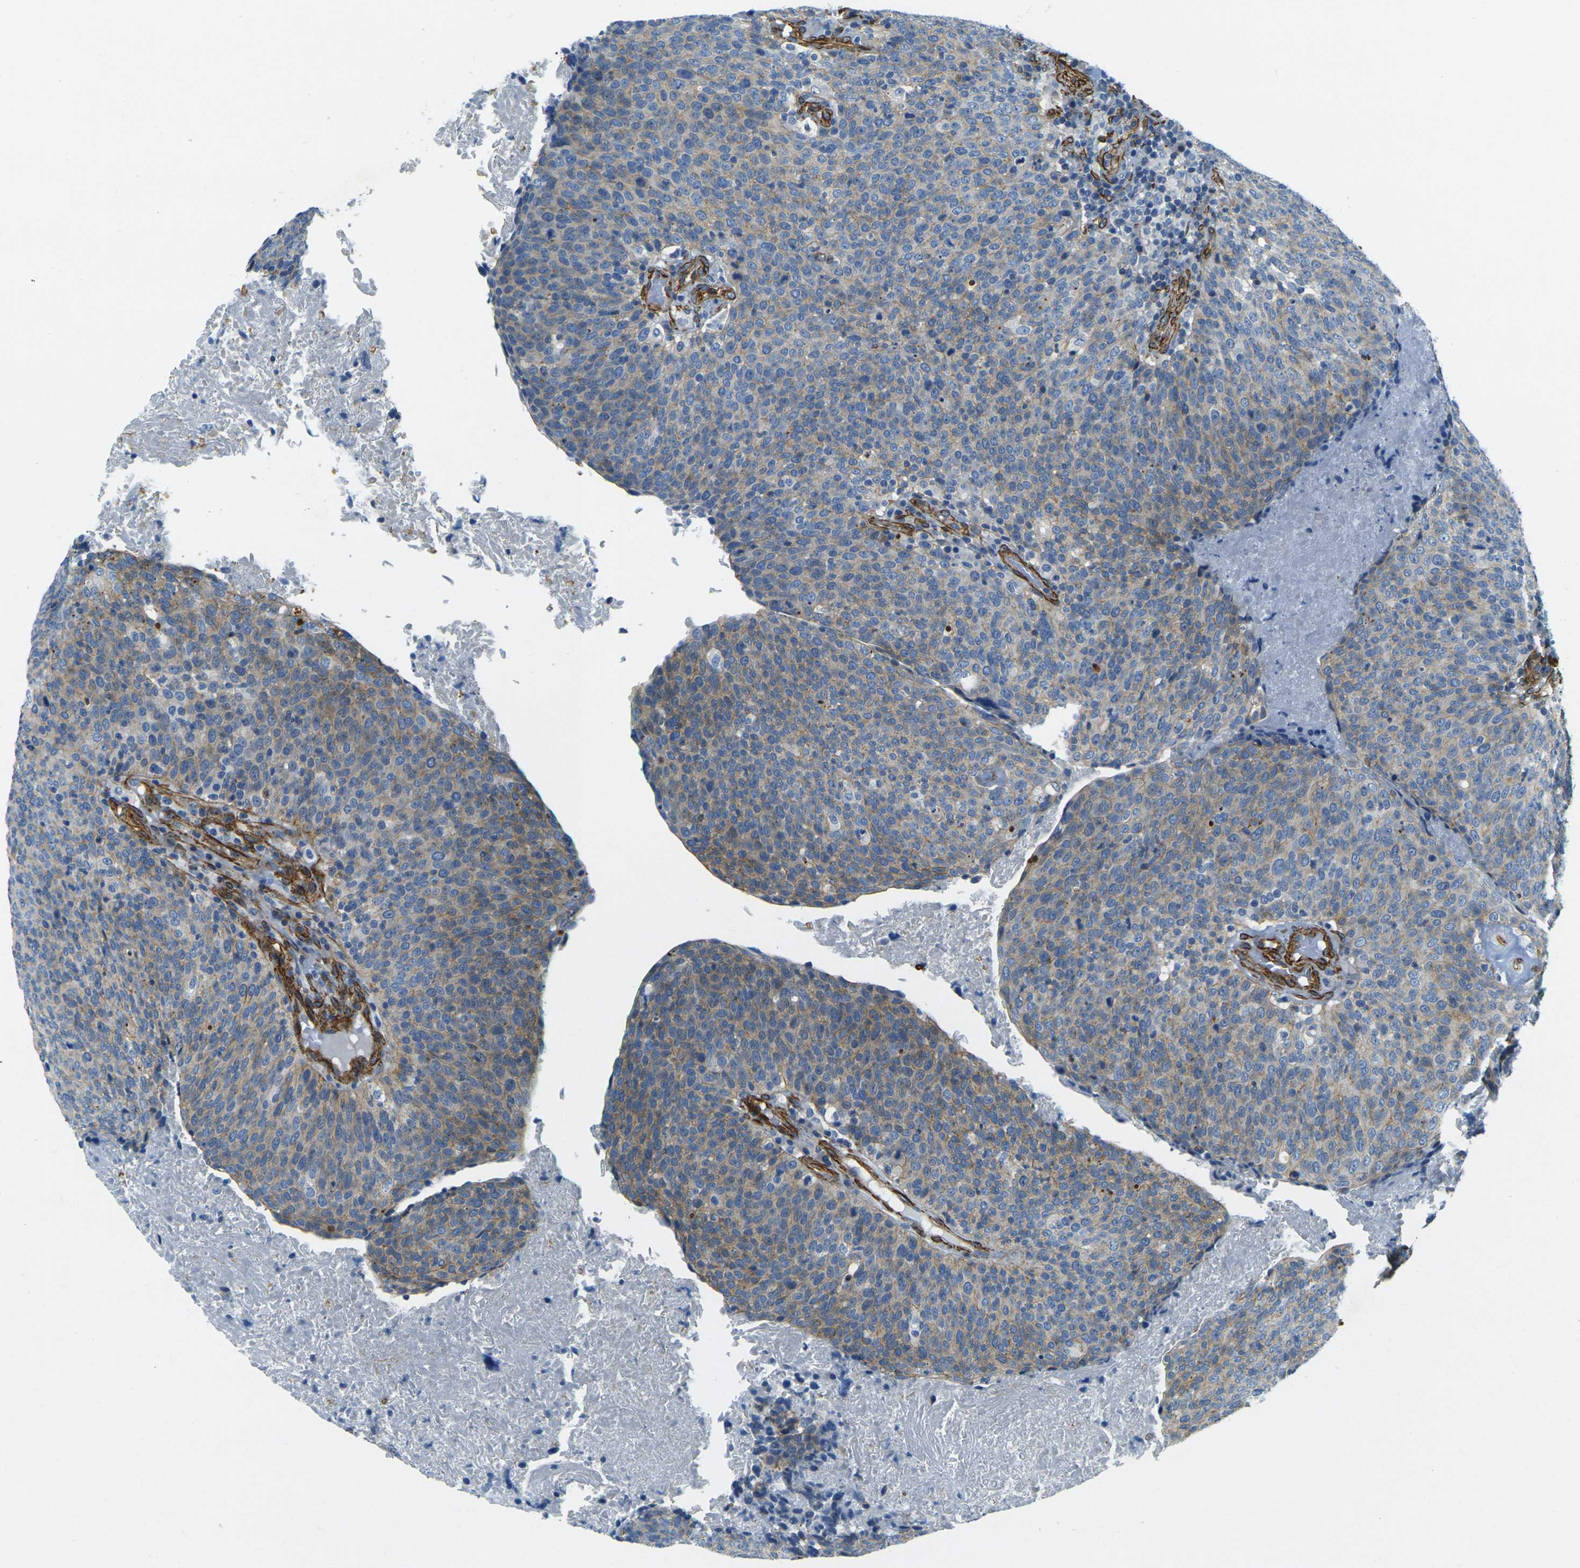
{"staining": {"intensity": "moderate", "quantity": "25%-75%", "location": "cytoplasmic/membranous"}, "tissue": "head and neck cancer", "cell_type": "Tumor cells", "image_type": "cancer", "snomed": [{"axis": "morphology", "description": "Squamous cell carcinoma, NOS"}, {"axis": "morphology", "description": "Squamous cell carcinoma, metastatic, NOS"}, {"axis": "topography", "description": "Lymph node"}, {"axis": "topography", "description": "Head-Neck"}], "caption": "Human head and neck metastatic squamous cell carcinoma stained for a protein (brown) reveals moderate cytoplasmic/membranous positive expression in approximately 25%-75% of tumor cells.", "gene": "EPHA7", "patient": {"sex": "male", "age": 62}}